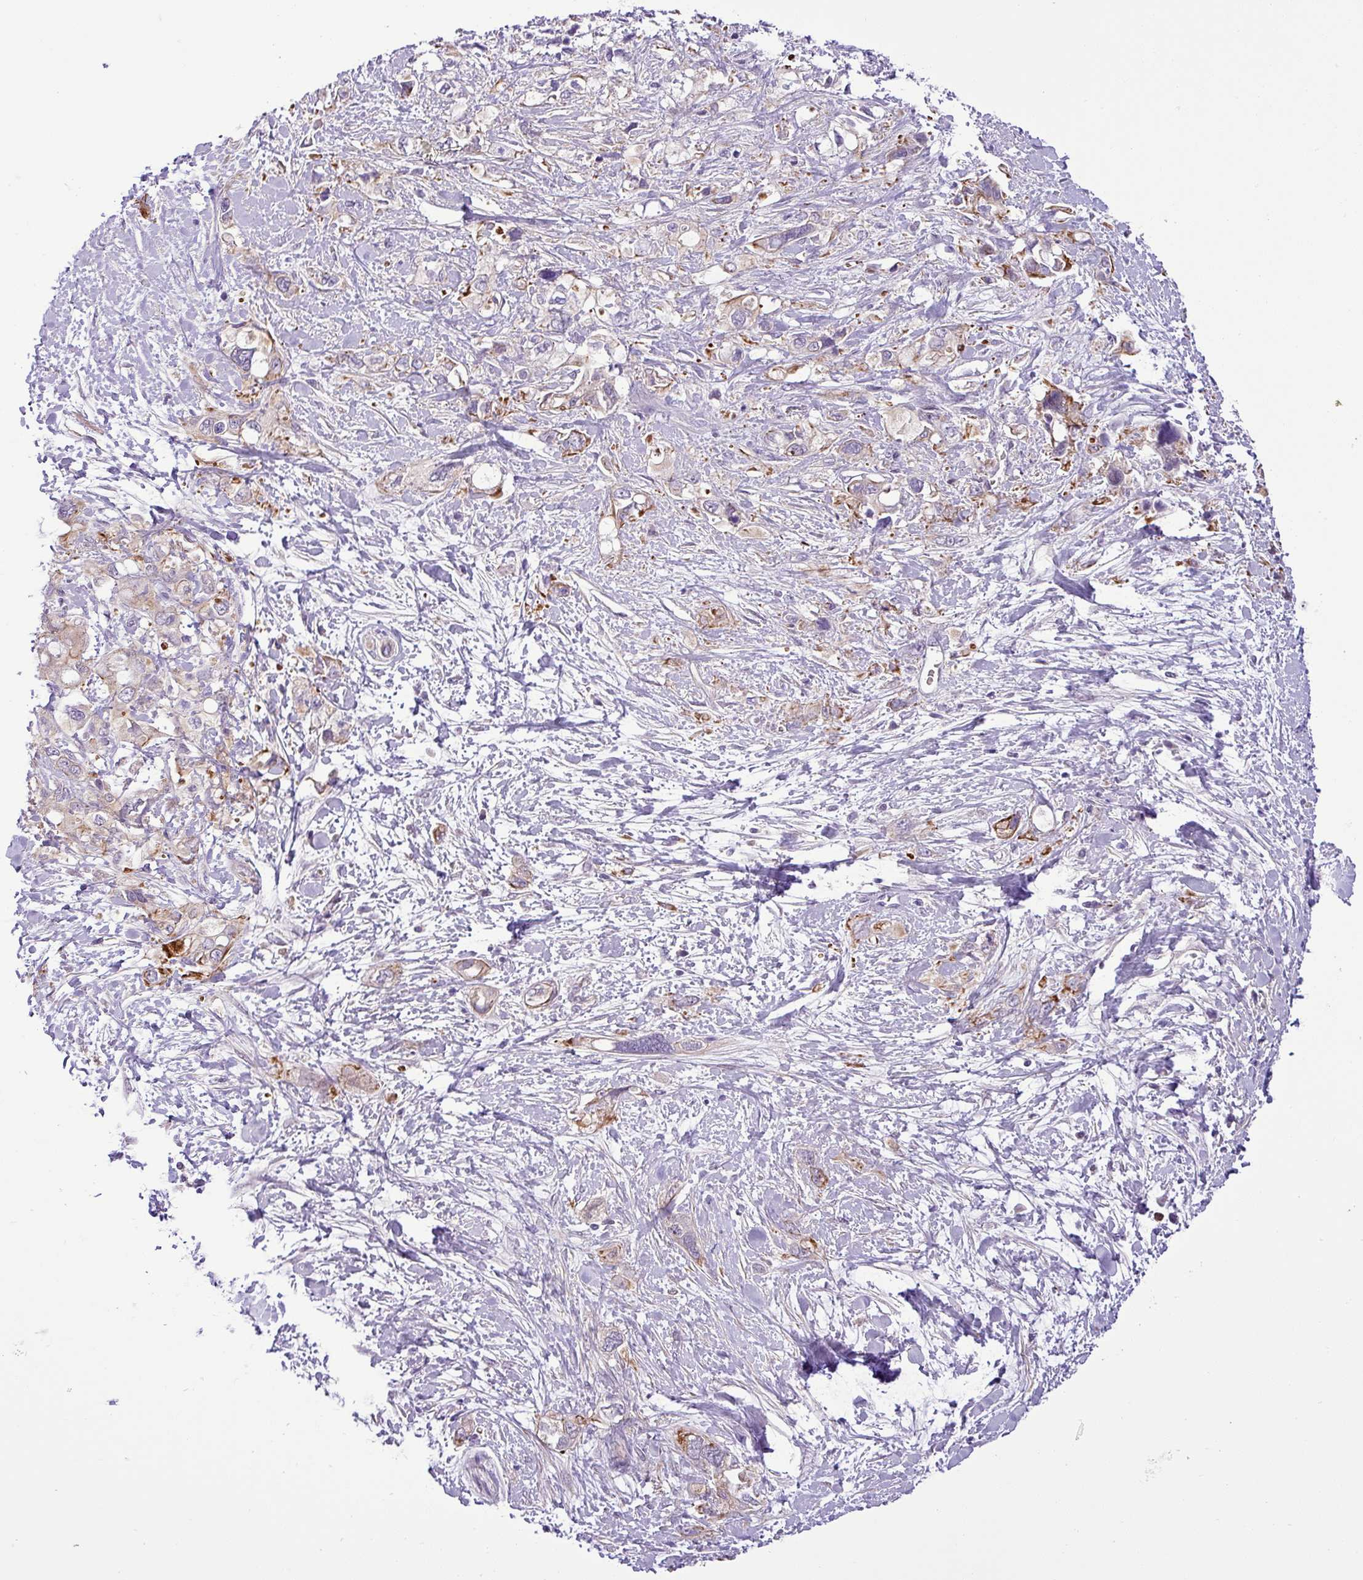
{"staining": {"intensity": "weak", "quantity": "25%-75%", "location": "cytoplasmic/membranous"}, "tissue": "pancreatic cancer", "cell_type": "Tumor cells", "image_type": "cancer", "snomed": [{"axis": "morphology", "description": "Adenocarcinoma, NOS"}, {"axis": "topography", "description": "Pancreas"}], "caption": "This is an image of IHC staining of adenocarcinoma (pancreatic), which shows weak positivity in the cytoplasmic/membranous of tumor cells.", "gene": "NBEAL2", "patient": {"sex": "female", "age": 56}}